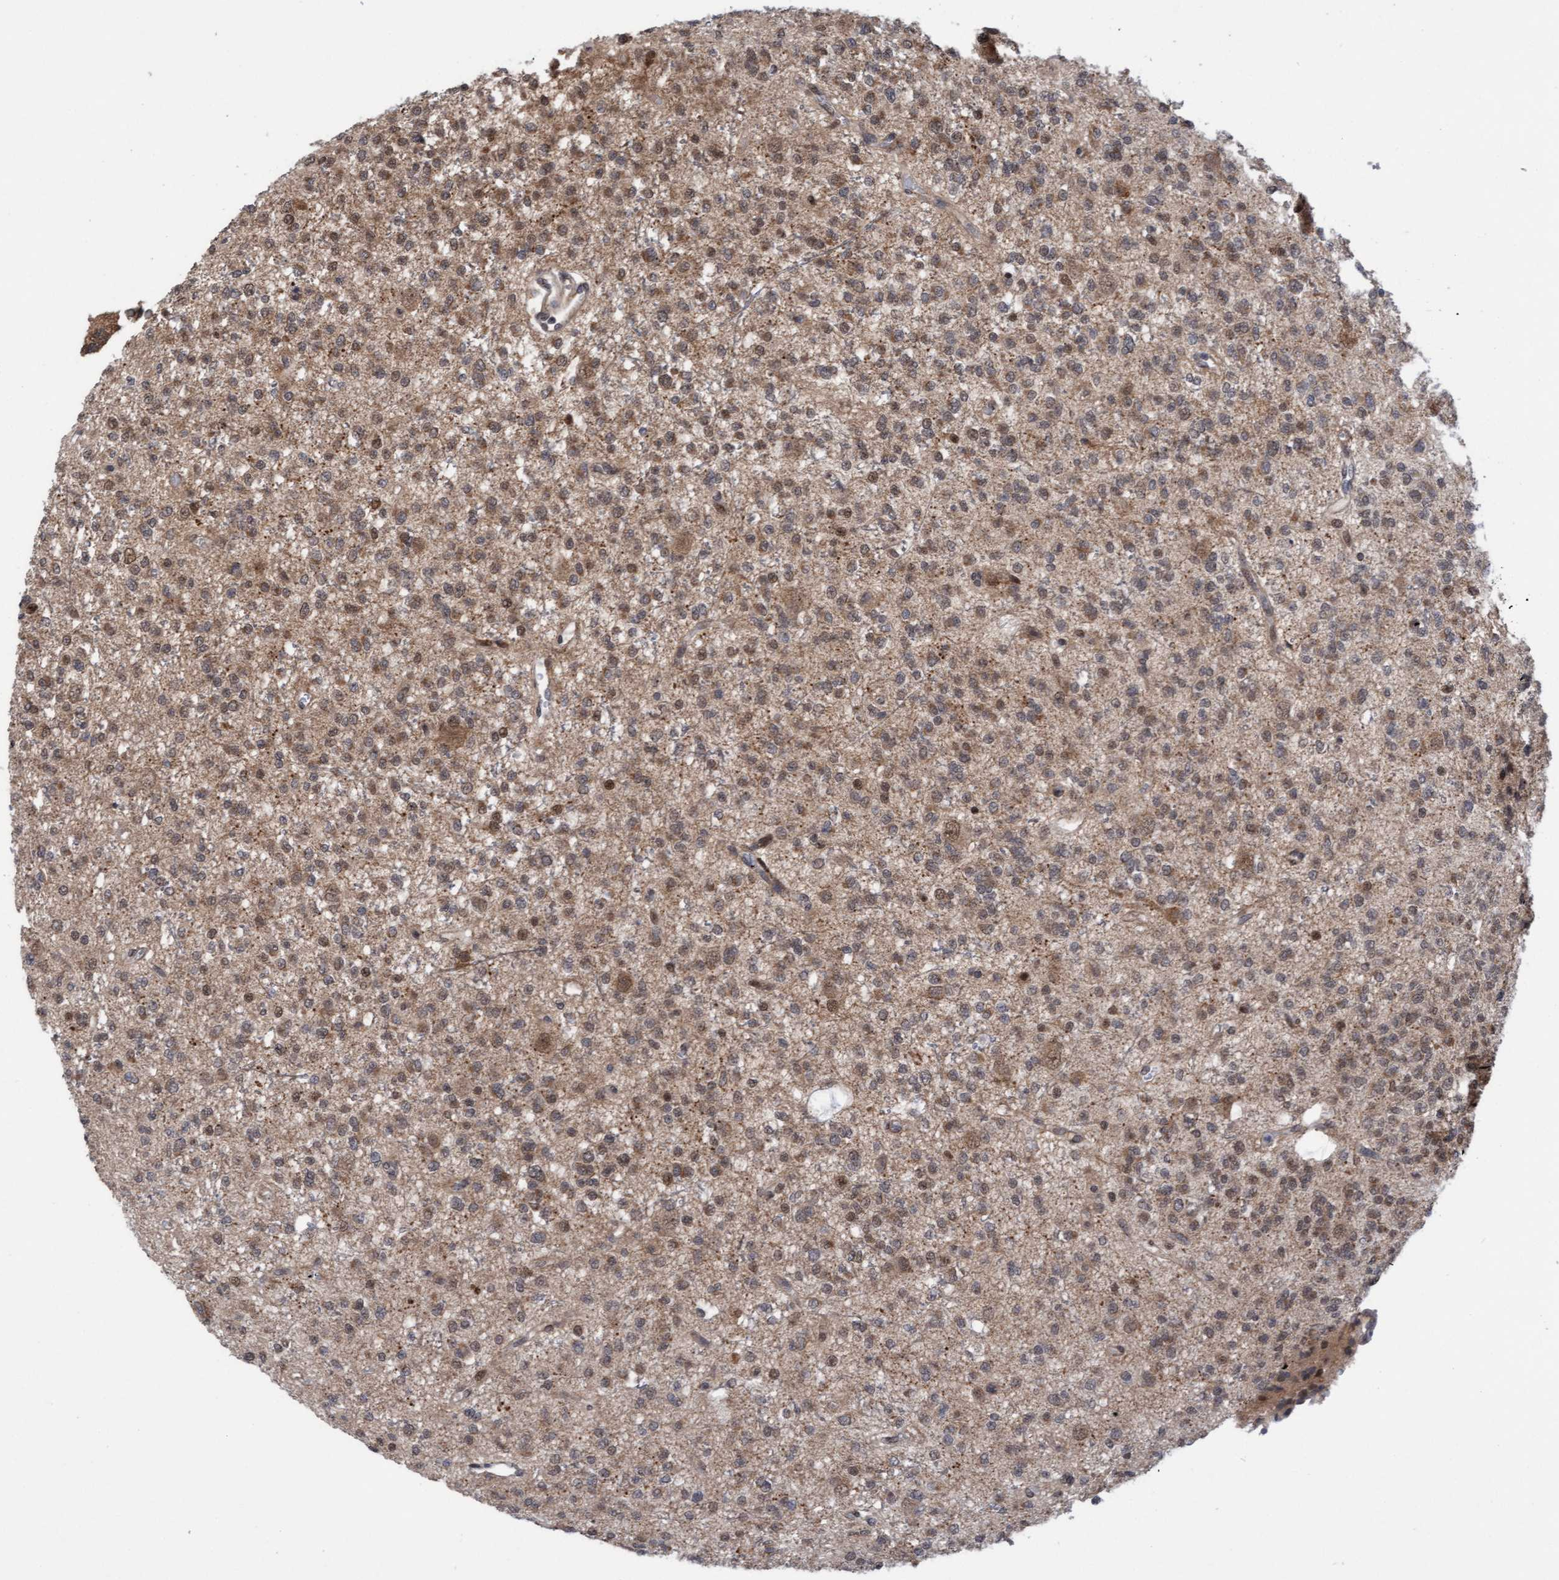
{"staining": {"intensity": "moderate", "quantity": "25%-75%", "location": "cytoplasmic/membranous,nuclear"}, "tissue": "glioma", "cell_type": "Tumor cells", "image_type": "cancer", "snomed": [{"axis": "morphology", "description": "Glioma, malignant, Low grade"}, {"axis": "topography", "description": "Brain"}], "caption": "An image of human glioma stained for a protein demonstrates moderate cytoplasmic/membranous and nuclear brown staining in tumor cells. (DAB (3,3'-diaminobenzidine) IHC with brightfield microscopy, high magnification).", "gene": "TANC2", "patient": {"sex": "male", "age": 38}}